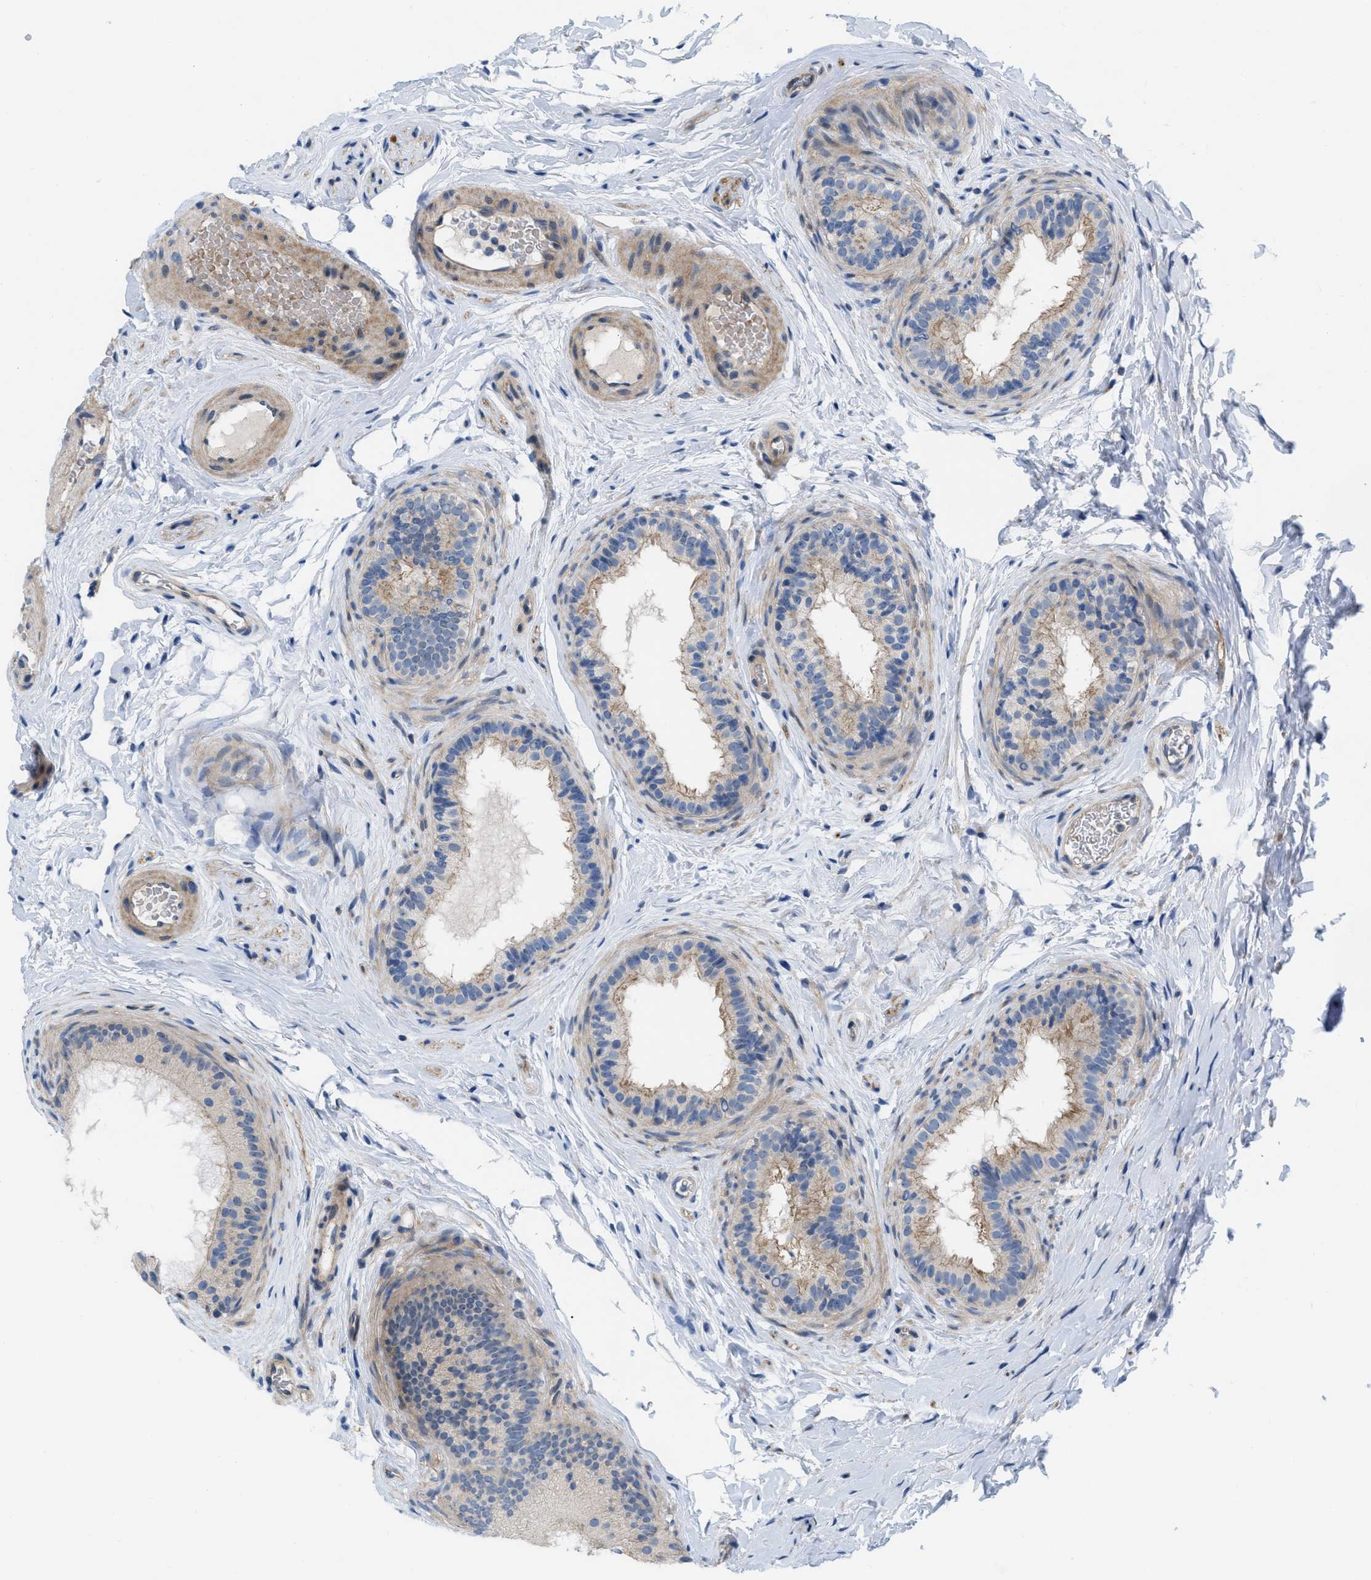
{"staining": {"intensity": "moderate", "quantity": "<25%", "location": "cytoplasmic/membranous"}, "tissue": "epididymis", "cell_type": "Glandular cells", "image_type": "normal", "snomed": [{"axis": "morphology", "description": "Normal tissue, NOS"}, {"axis": "topography", "description": "Testis"}, {"axis": "topography", "description": "Epididymis"}], "caption": "DAB immunohistochemical staining of benign epididymis shows moderate cytoplasmic/membranous protein positivity in approximately <25% of glandular cells.", "gene": "NDEL1", "patient": {"sex": "male", "age": 36}}